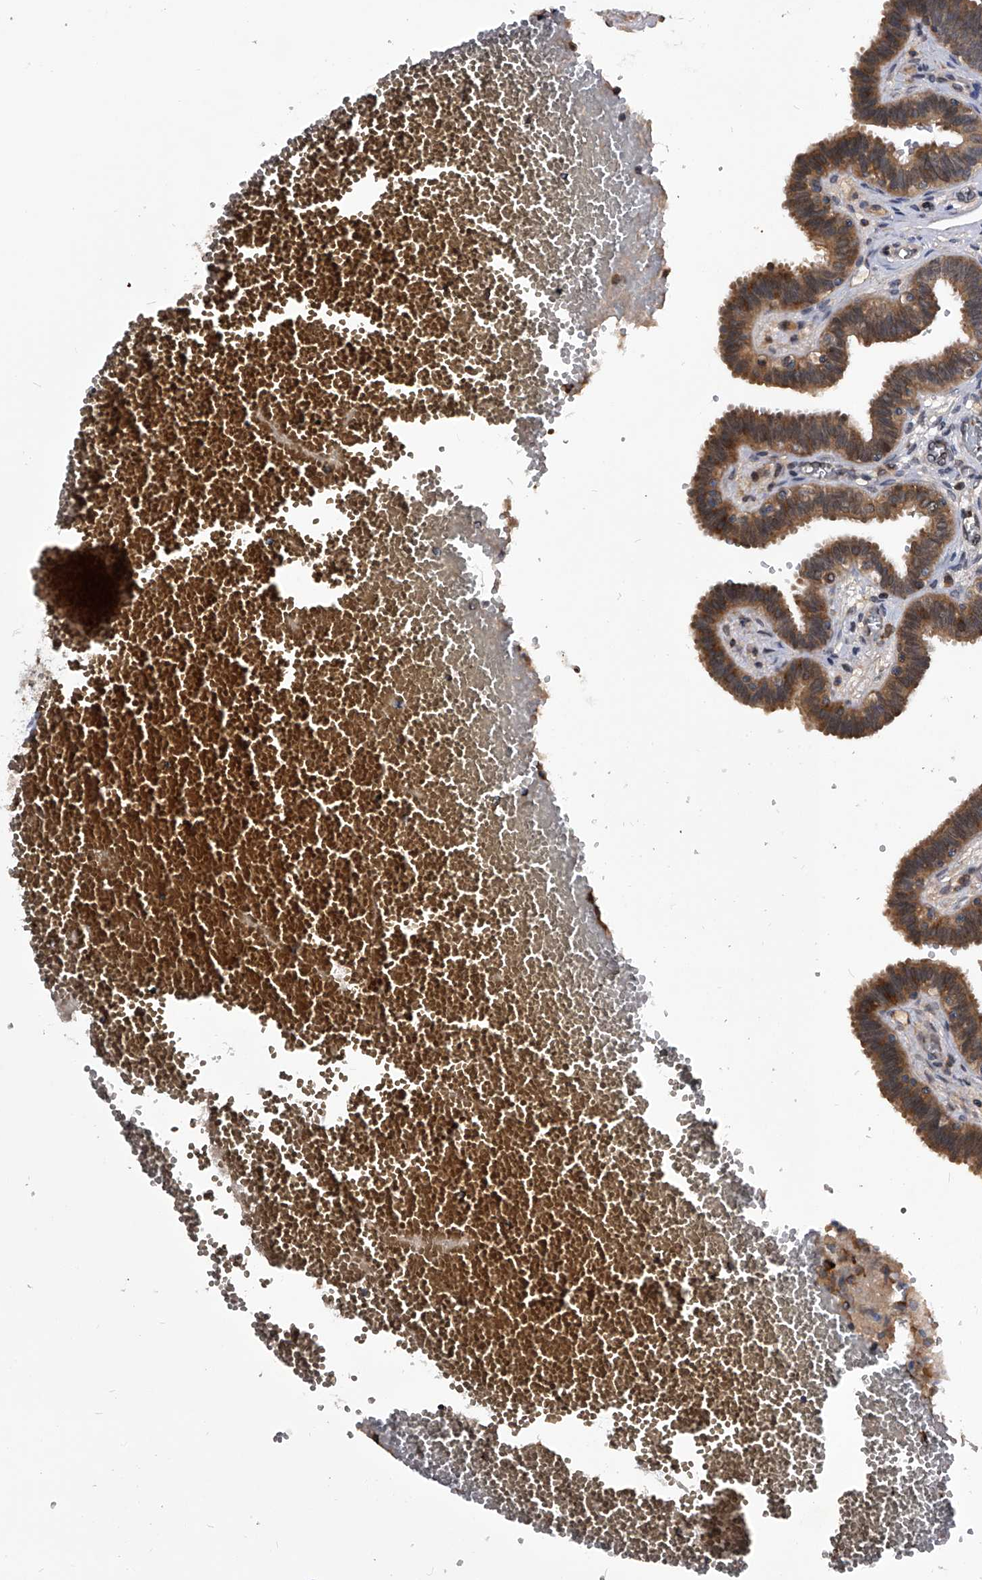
{"staining": {"intensity": "moderate", "quantity": ">75%", "location": "cytoplasmic/membranous"}, "tissue": "fallopian tube", "cell_type": "Glandular cells", "image_type": "normal", "snomed": [{"axis": "morphology", "description": "Normal tissue, NOS"}, {"axis": "topography", "description": "Fallopian tube"}, {"axis": "topography", "description": "Placenta"}], "caption": "The image shows immunohistochemical staining of benign fallopian tube. There is moderate cytoplasmic/membranous positivity is identified in about >75% of glandular cells. Using DAB (3,3'-diaminobenzidine) (brown) and hematoxylin (blue) stains, captured at high magnification using brightfield microscopy.", "gene": "ZNF30", "patient": {"sex": "female", "age": 32}}